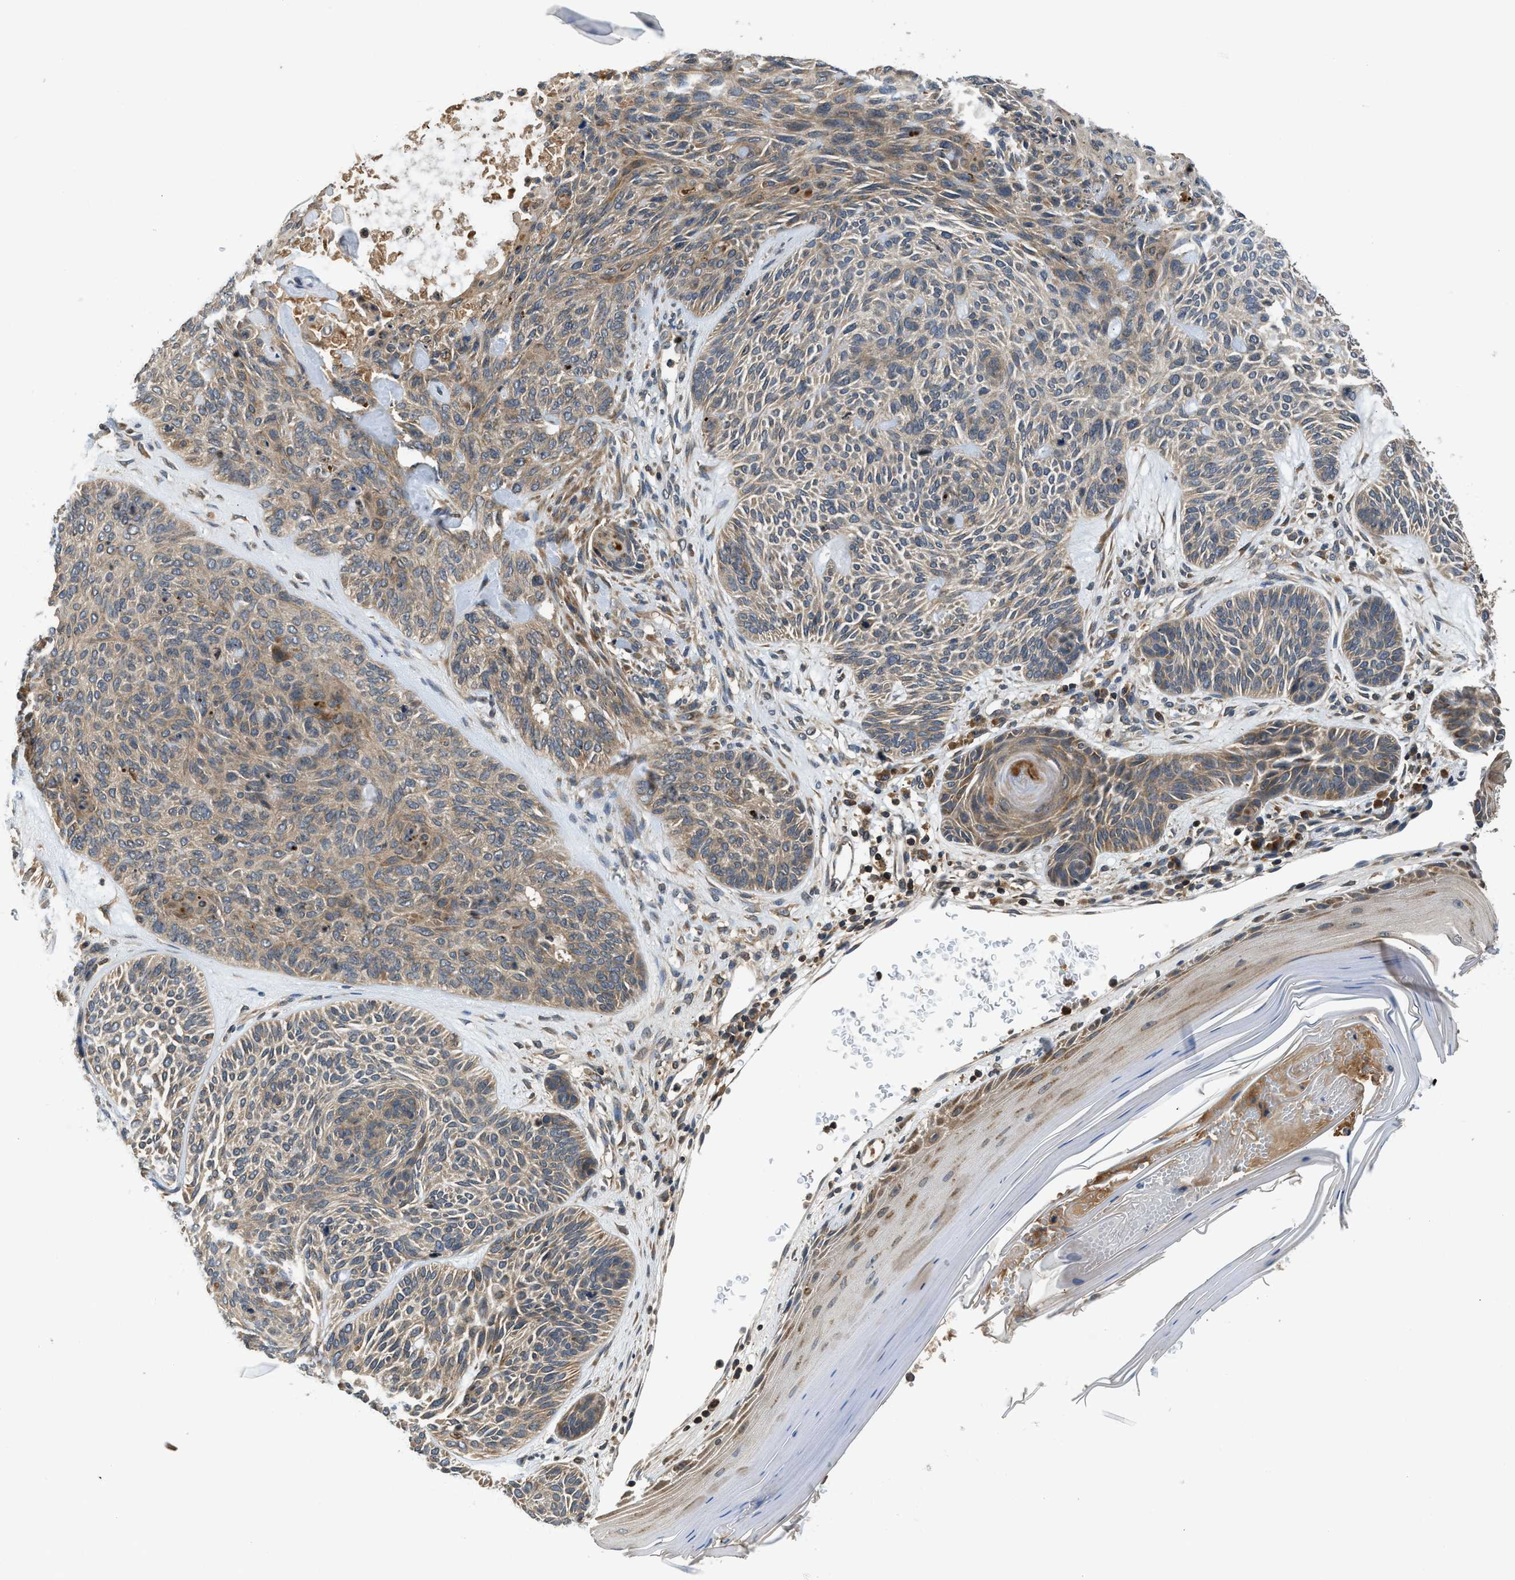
{"staining": {"intensity": "weak", "quantity": "25%-75%", "location": "cytoplasmic/membranous"}, "tissue": "skin cancer", "cell_type": "Tumor cells", "image_type": "cancer", "snomed": [{"axis": "morphology", "description": "Basal cell carcinoma"}, {"axis": "topography", "description": "Skin"}], "caption": "Weak cytoplasmic/membranous protein staining is appreciated in approximately 25%-75% of tumor cells in skin cancer.", "gene": "PAFAH2", "patient": {"sex": "male", "age": 55}}